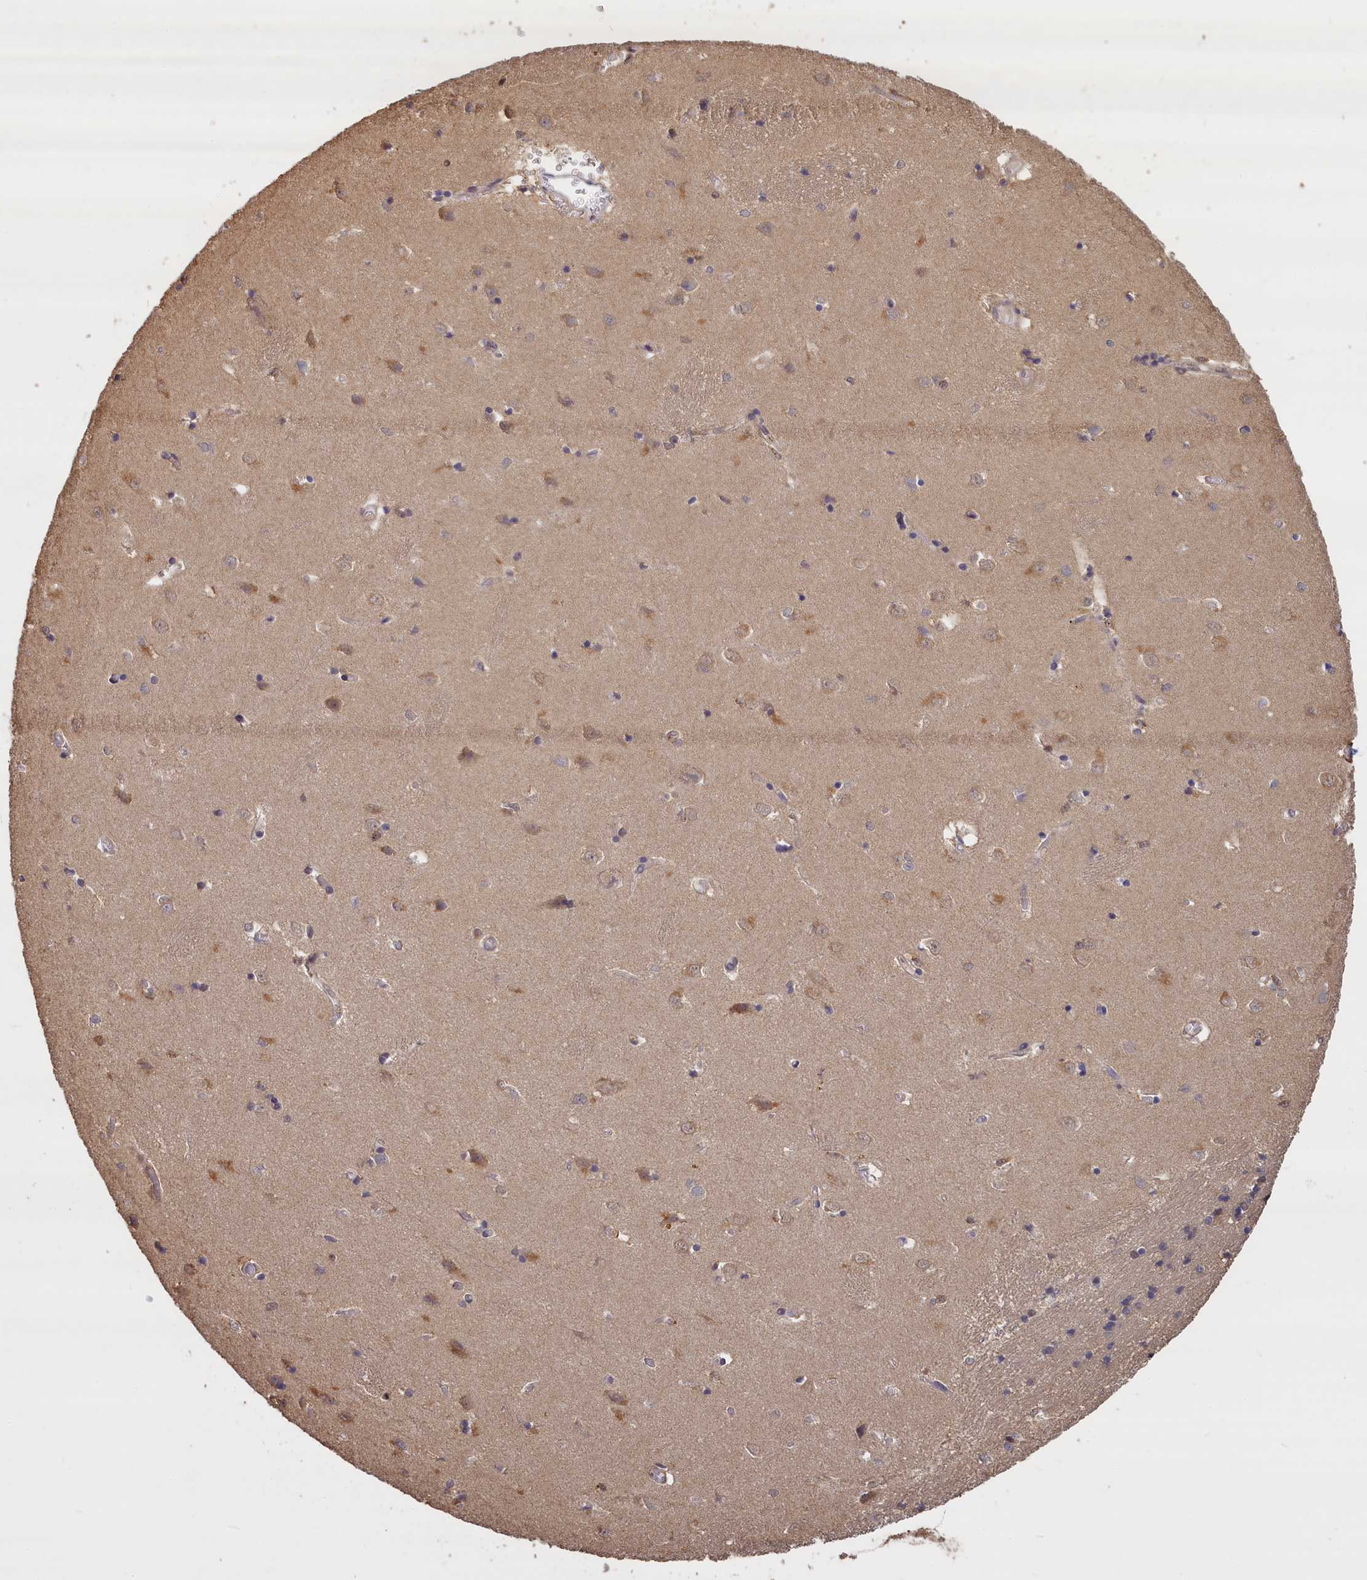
{"staining": {"intensity": "weak", "quantity": "25%-75%", "location": "cytoplasmic/membranous"}, "tissue": "caudate", "cell_type": "Glial cells", "image_type": "normal", "snomed": [{"axis": "morphology", "description": "Normal tissue, NOS"}, {"axis": "topography", "description": "Lateral ventricle wall"}], "caption": "This is a photomicrograph of immunohistochemistry staining of normal caudate, which shows weak positivity in the cytoplasmic/membranous of glial cells.", "gene": "UCHL3", "patient": {"sex": "male", "age": 37}}